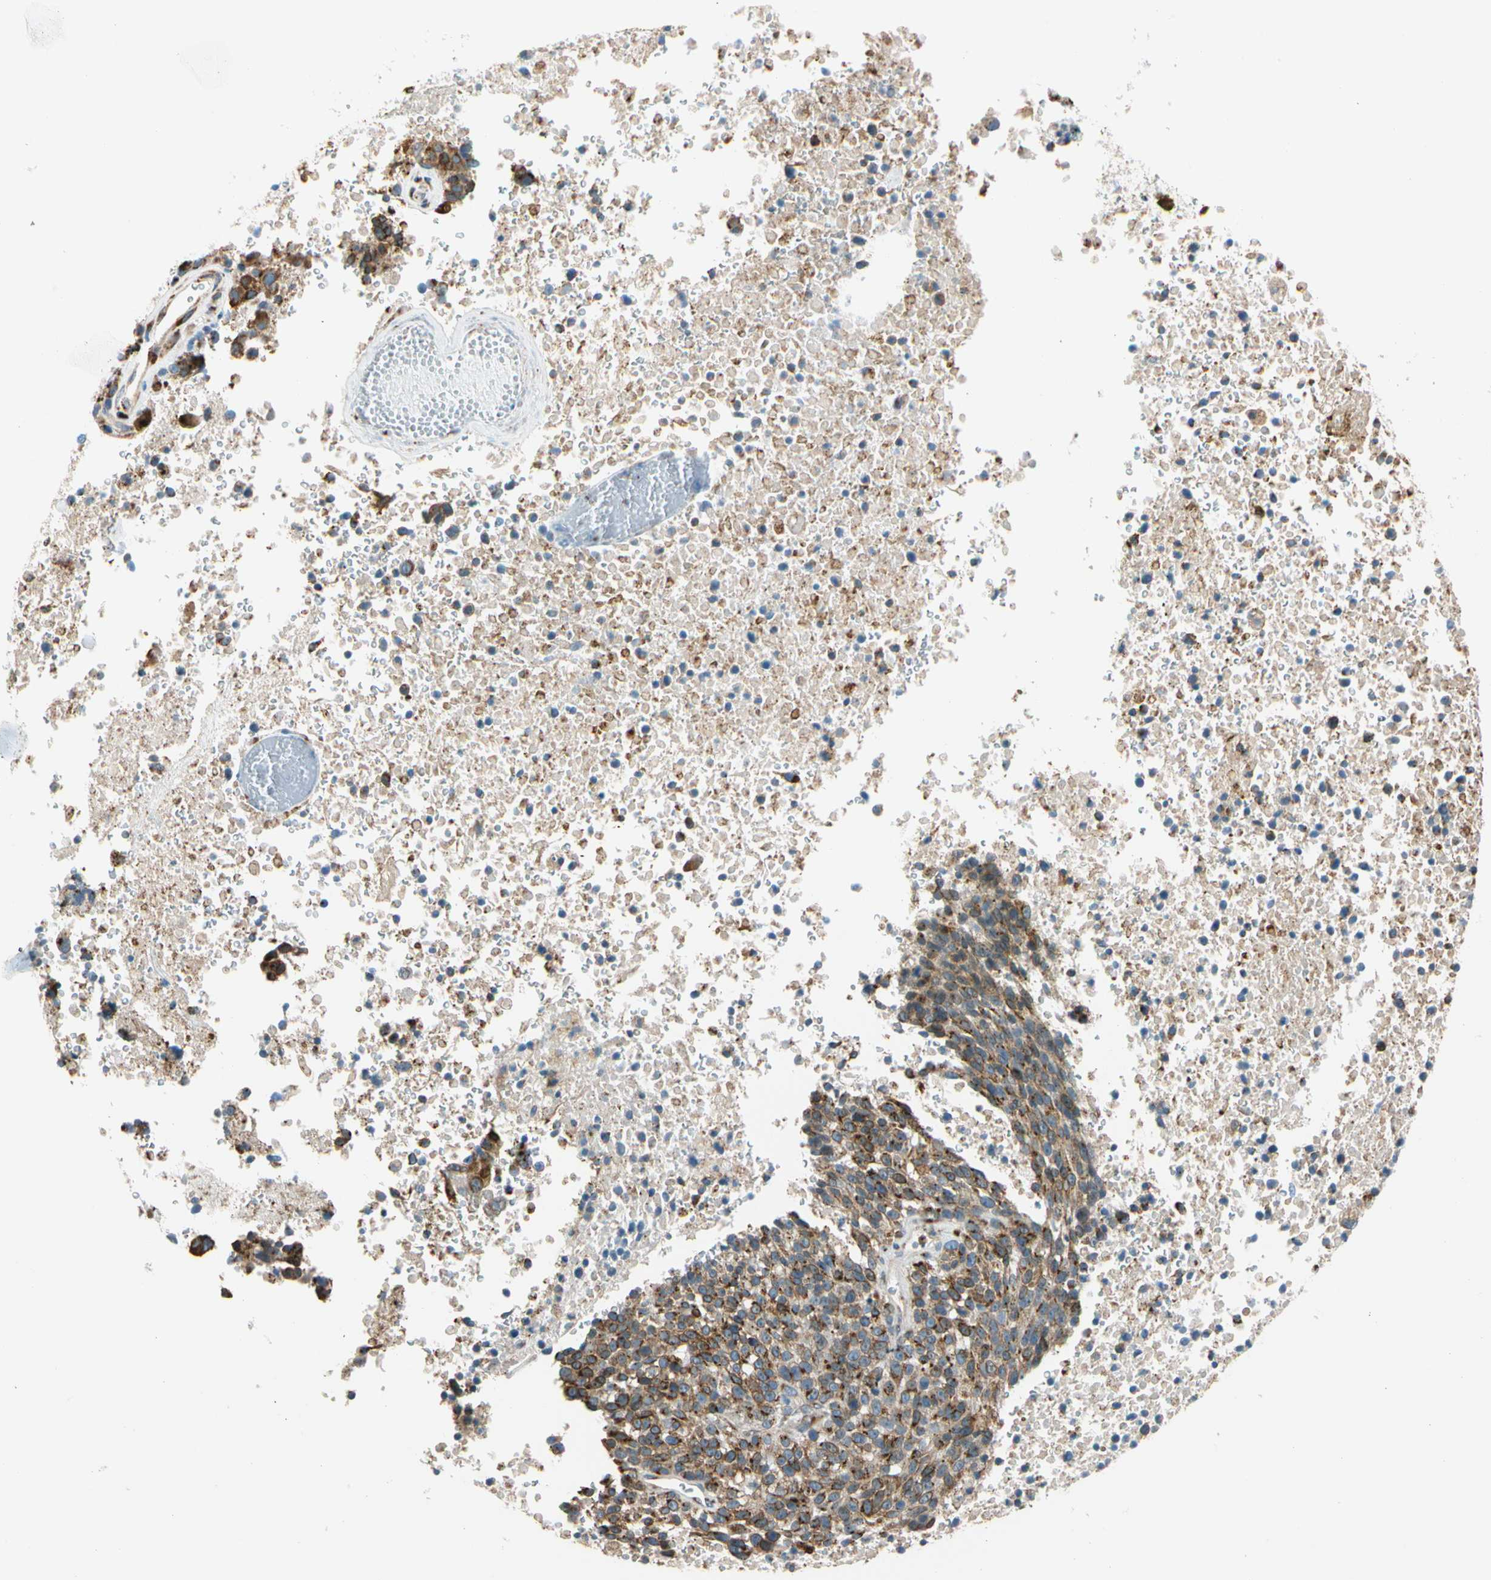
{"staining": {"intensity": "strong", "quantity": ">75%", "location": "cytoplasmic/membranous"}, "tissue": "melanoma", "cell_type": "Tumor cells", "image_type": "cancer", "snomed": [{"axis": "morphology", "description": "Malignant melanoma, Metastatic site"}, {"axis": "topography", "description": "Cerebral cortex"}], "caption": "Melanoma stained for a protein reveals strong cytoplasmic/membranous positivity in tumor cells. (DAB = brown stain, brightfield microscopy at high magnification).", "gene": "NUCB1", "patient": {"sex": "female", "age": 52}}